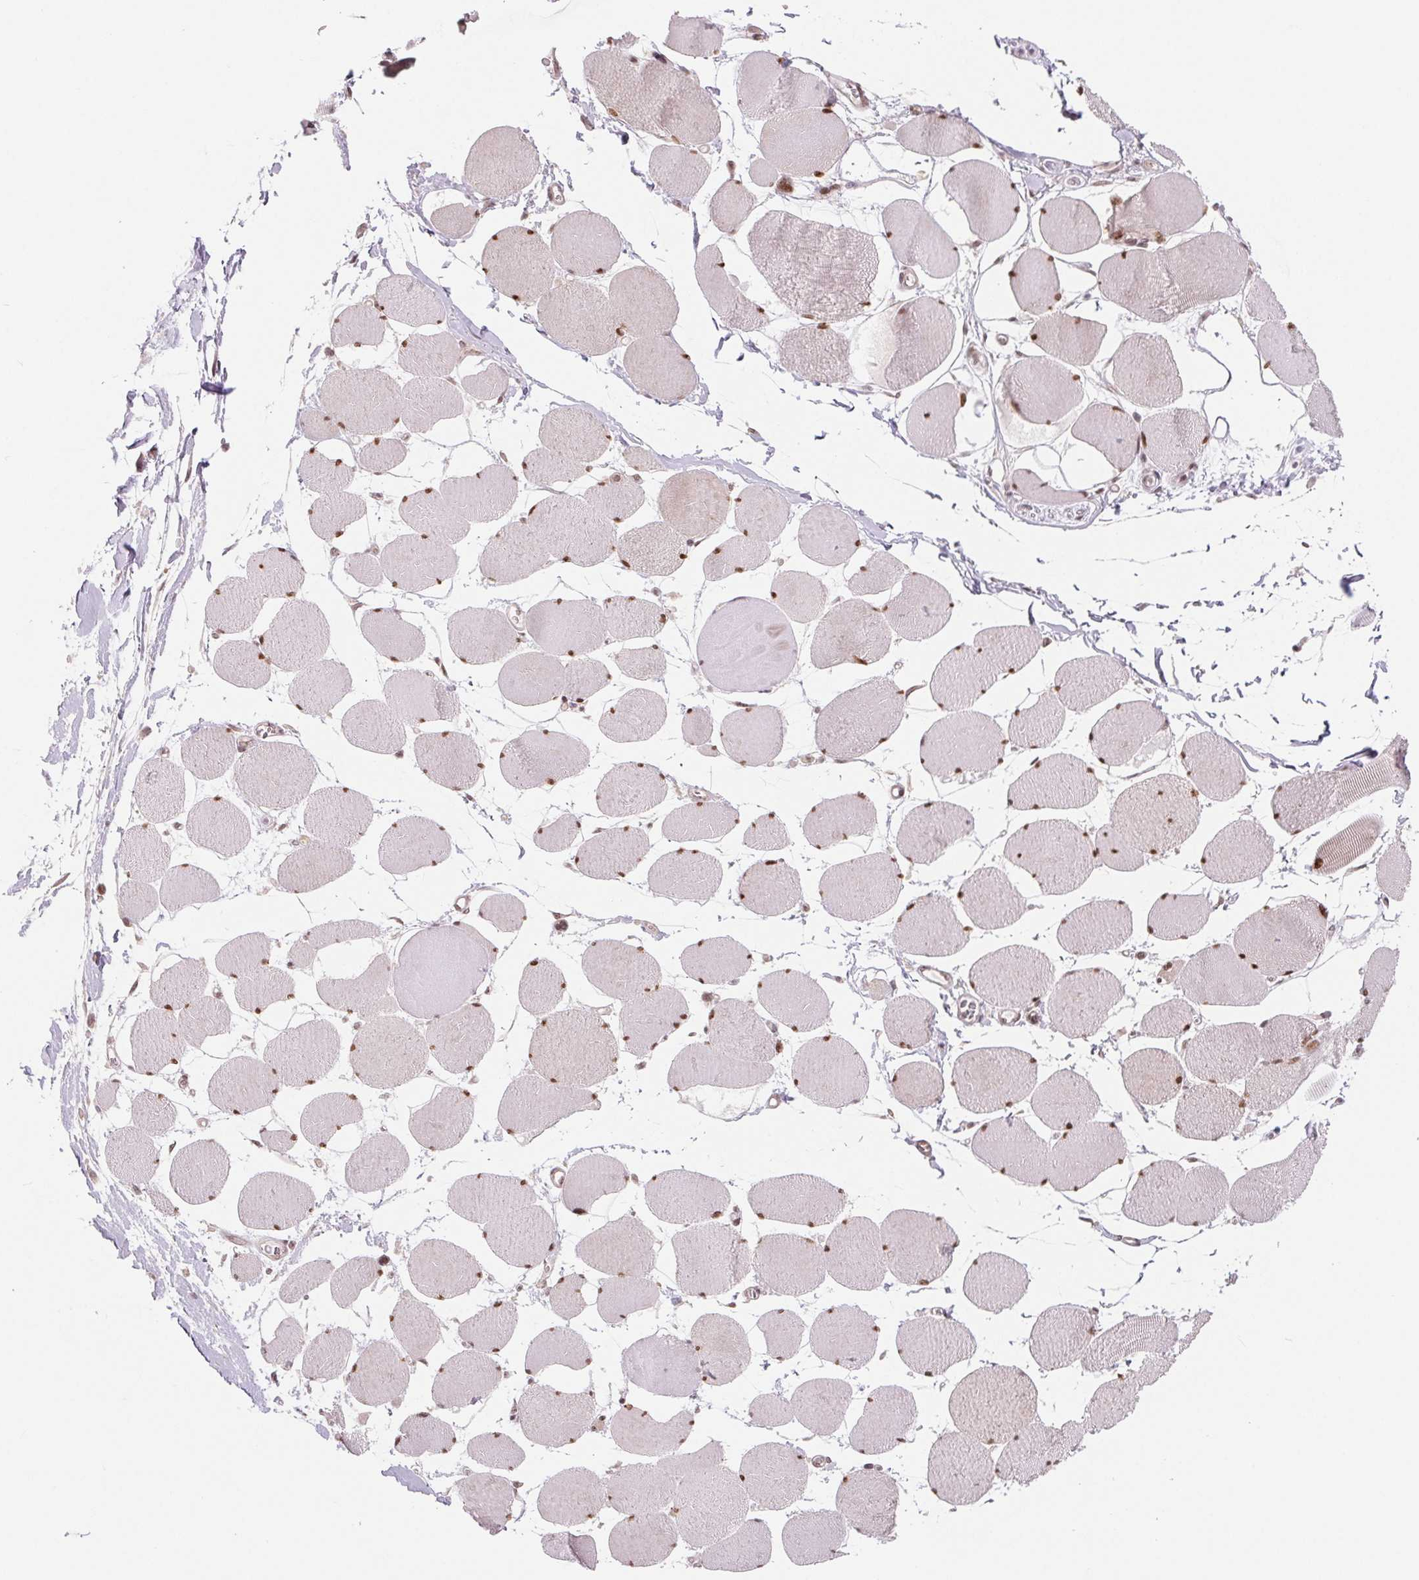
{"staining": {"intensity": "strong", "quantity": "25%-75%", "location": "nuclear"}, "tissue": "skeletal muscle", "cell_type": "Myocytes", "image_type": "normal", "snomed": [{"axis": "morphology", "description": "Normal tissue, NOS"}, {"axis": "topography", "description": "Skeletal muscle"}], "caption": "Protein analysis of benign skeletal muscle displays strong nuclear positivity in approximately 25%-75% of myocytes.", "gene": "DNAJB6", "patient": {"sex": "female", "age": 75}}